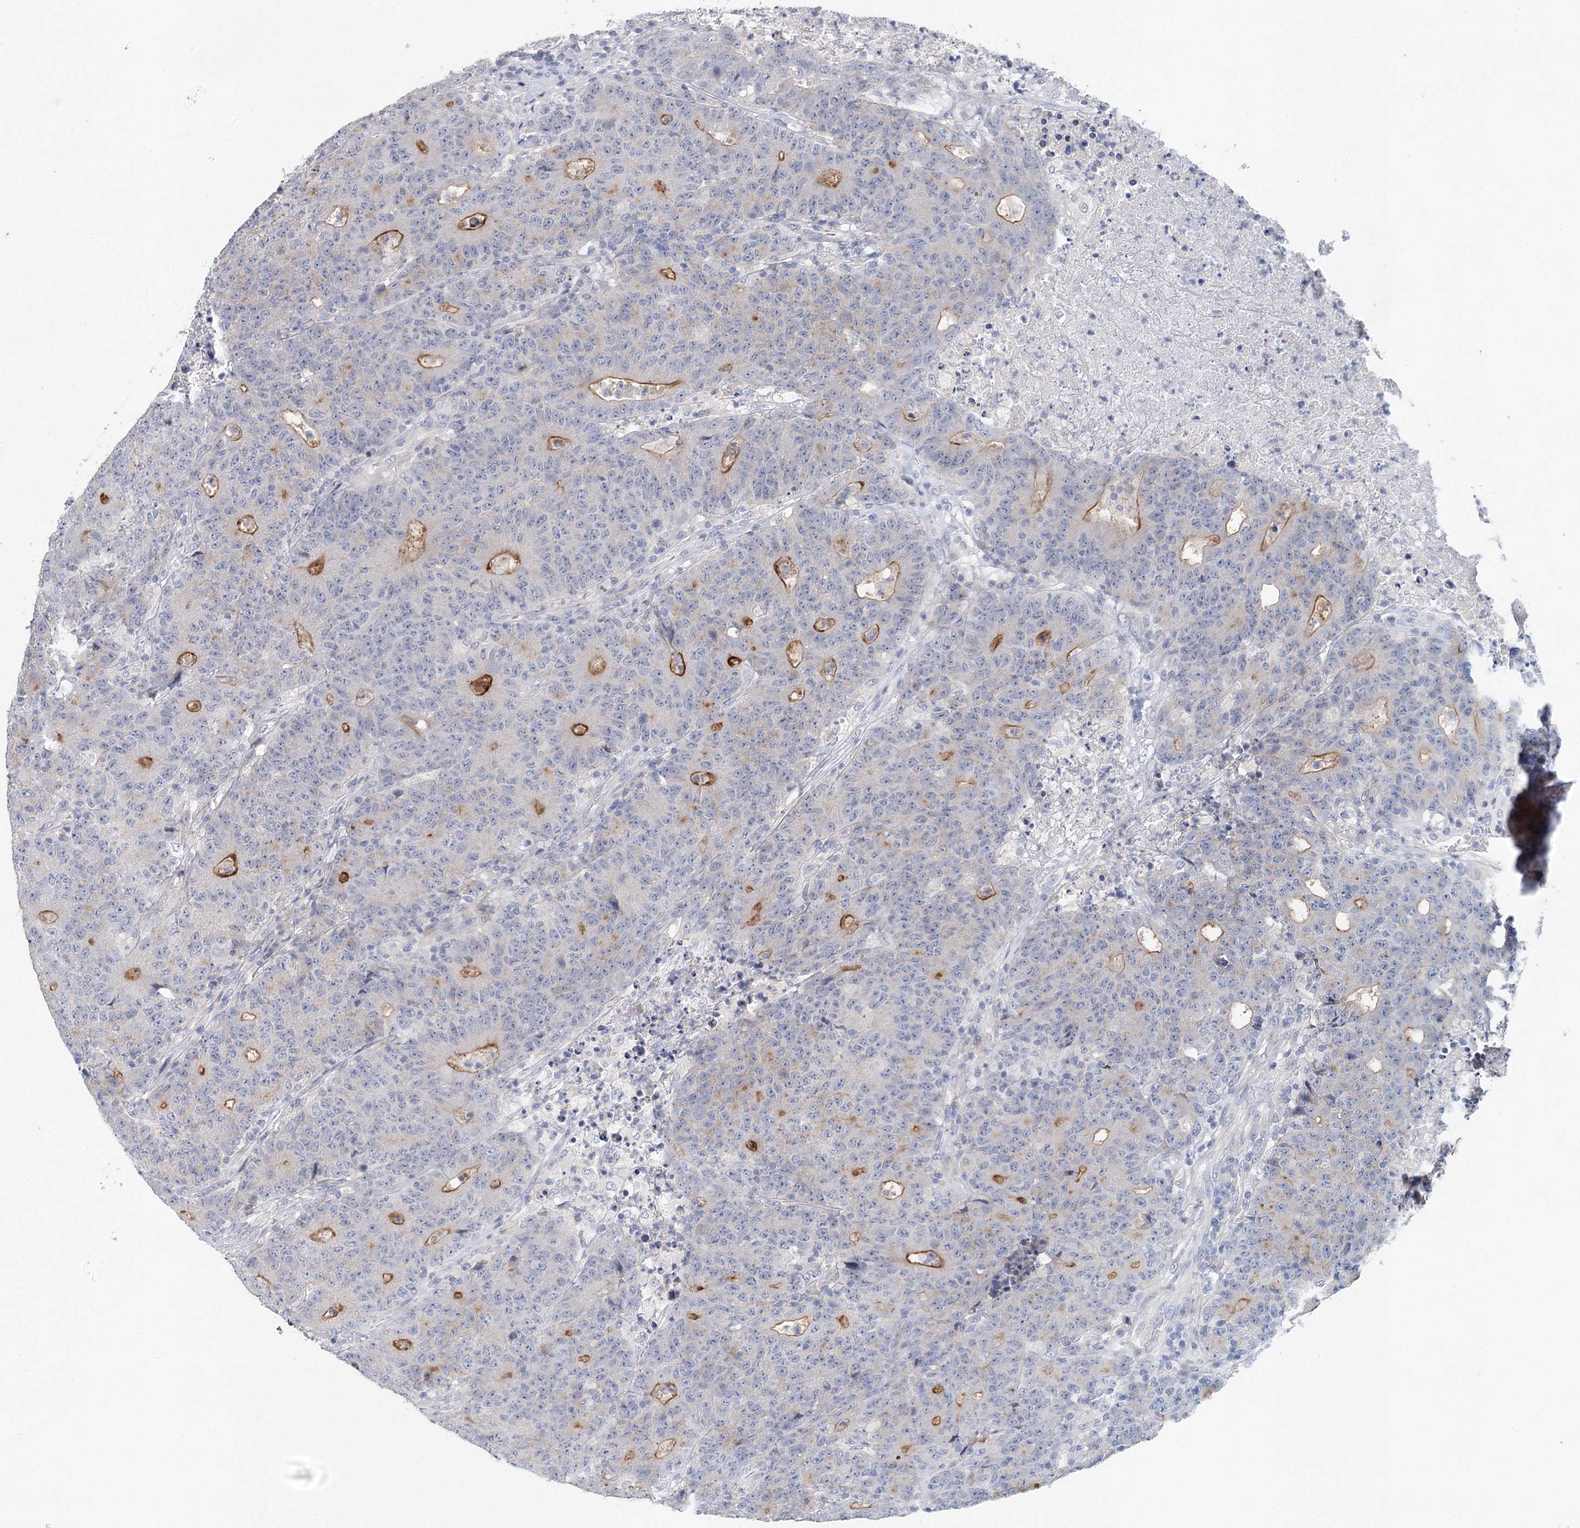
{"staining": {"intensity": "moderate", "quantity": "<25%", "location": "cytoplasmic/membranous"}, "tissue": "colorectal cancer", "cell_type": "Tumor cells", "image_type": "cancer", "snomed": [{"axis": "morphology", "description": "Adenocarcinoma, NOS"}, {"axis": "topography", "description": "Colon"}], "caption": "Moderate cytoplasmic/membranous expression is appreciated in approximately <25% of tumor cells in colorectal cancer.", "gene": "SLC19A3", "patient": {"sex": "female", "age": 75}}